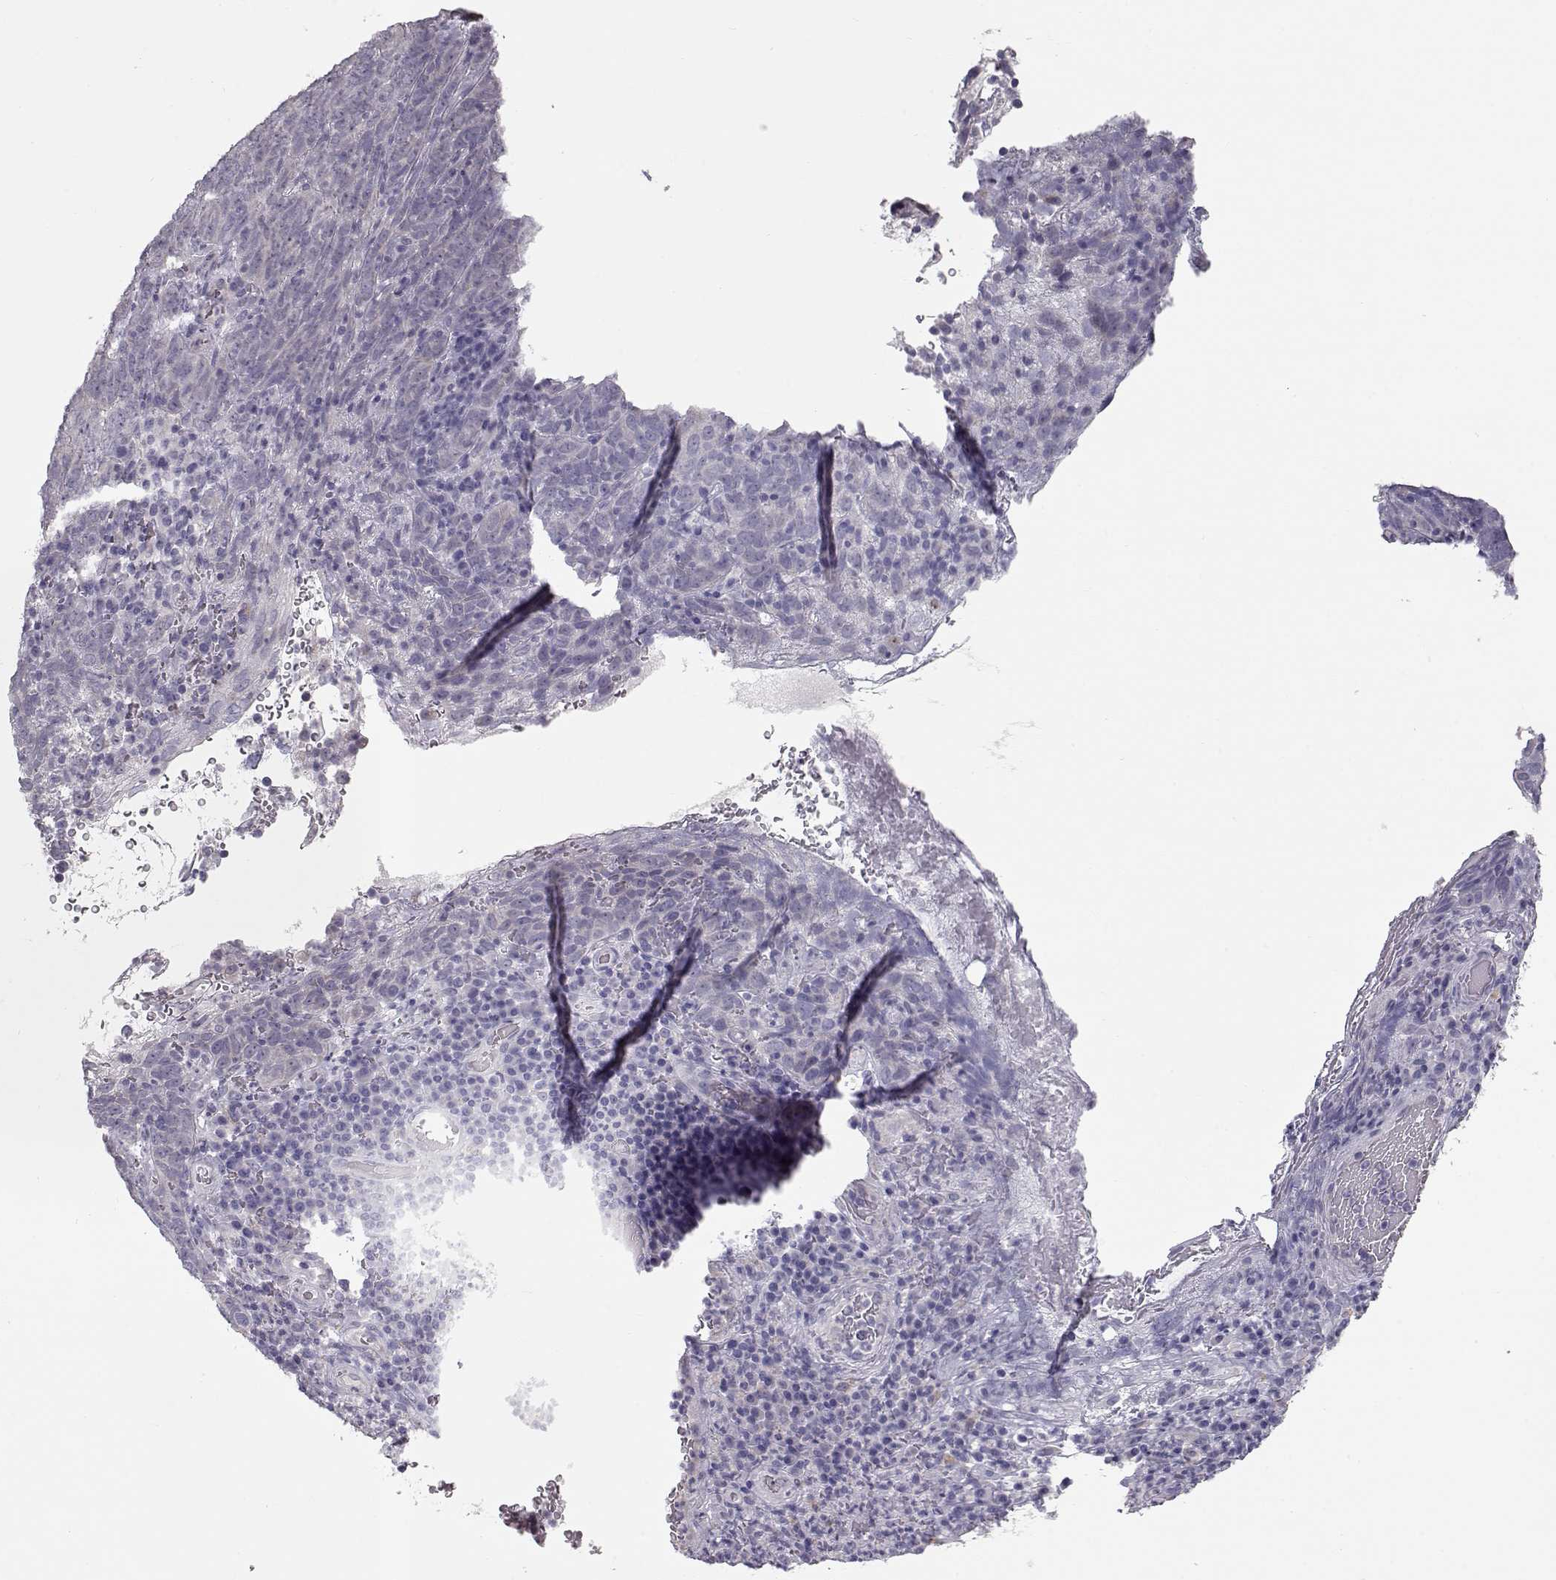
{"staining": {"intensity": "negative", "quantity": "none", "location": "none"}, "tissue": "skin cancer", "cell_type": "Tumor cells", "image_type": "cancer", "snomed": [{"axis": "morphology", "description": "Squamous cell carcinoma, NOS"}, {"axis": "topography", "description": "Skin"}, {"axis": "topography", "description": "Anal"}], "caption": "DAB (3,3'-diaminobenzidine) immunohistochemical staining of skin squamous cell carcinoma demonstrates no significant staining in tumor cells. Brightfield microscopy of immunohistochemistry (IHC) stained with DAB (3,3'-diaminobenzidine) (brown) and hematoxylin (blue), captured at high magnification.", "gene": "SLC18A1", "patient": {"sex": "female", "age": 51}}